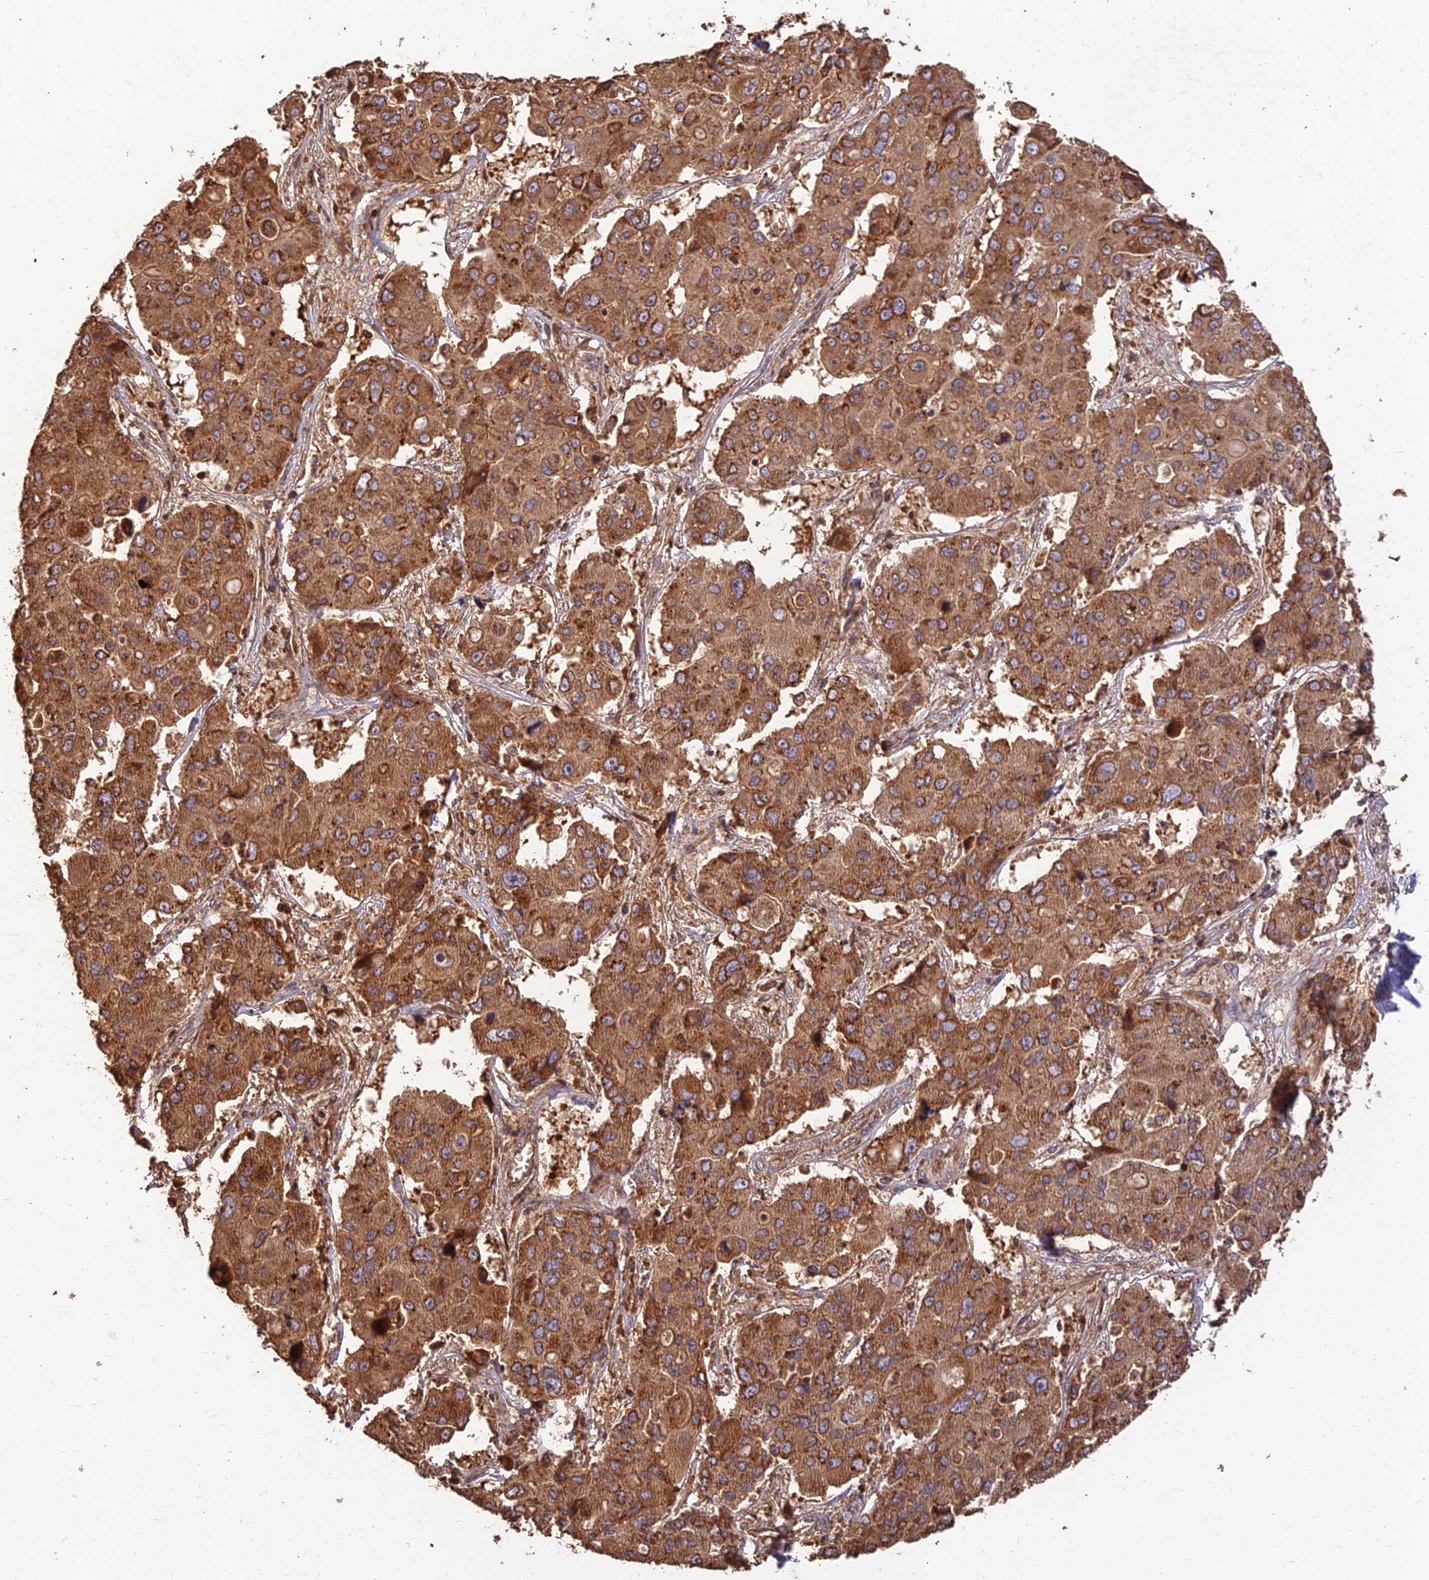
{"staining": {"intensity": "strong", "quantity": ">75%", "location": "cytoplasmic/membranous"}, "tissue": "liver cancer", "cell_type": "Tumor cells", "image_type": "cancer", "snomed": [{"axis": "morphology", "description": "Cholangiocarcinoma"}, {"axis": "topography", "description": "Liver"}], "caption": "Immunohistochemistry of human cholangiocarcinoma (liver) shows high levels of strong cytoplasmic/membranous positivity in about >75% of tumor cells. Immunohistochemistry stains the protein of interest in brown and the nuclei are stained blue.", "gene": "CORO1C", "patient": {"sex": "male", "age": 67}}